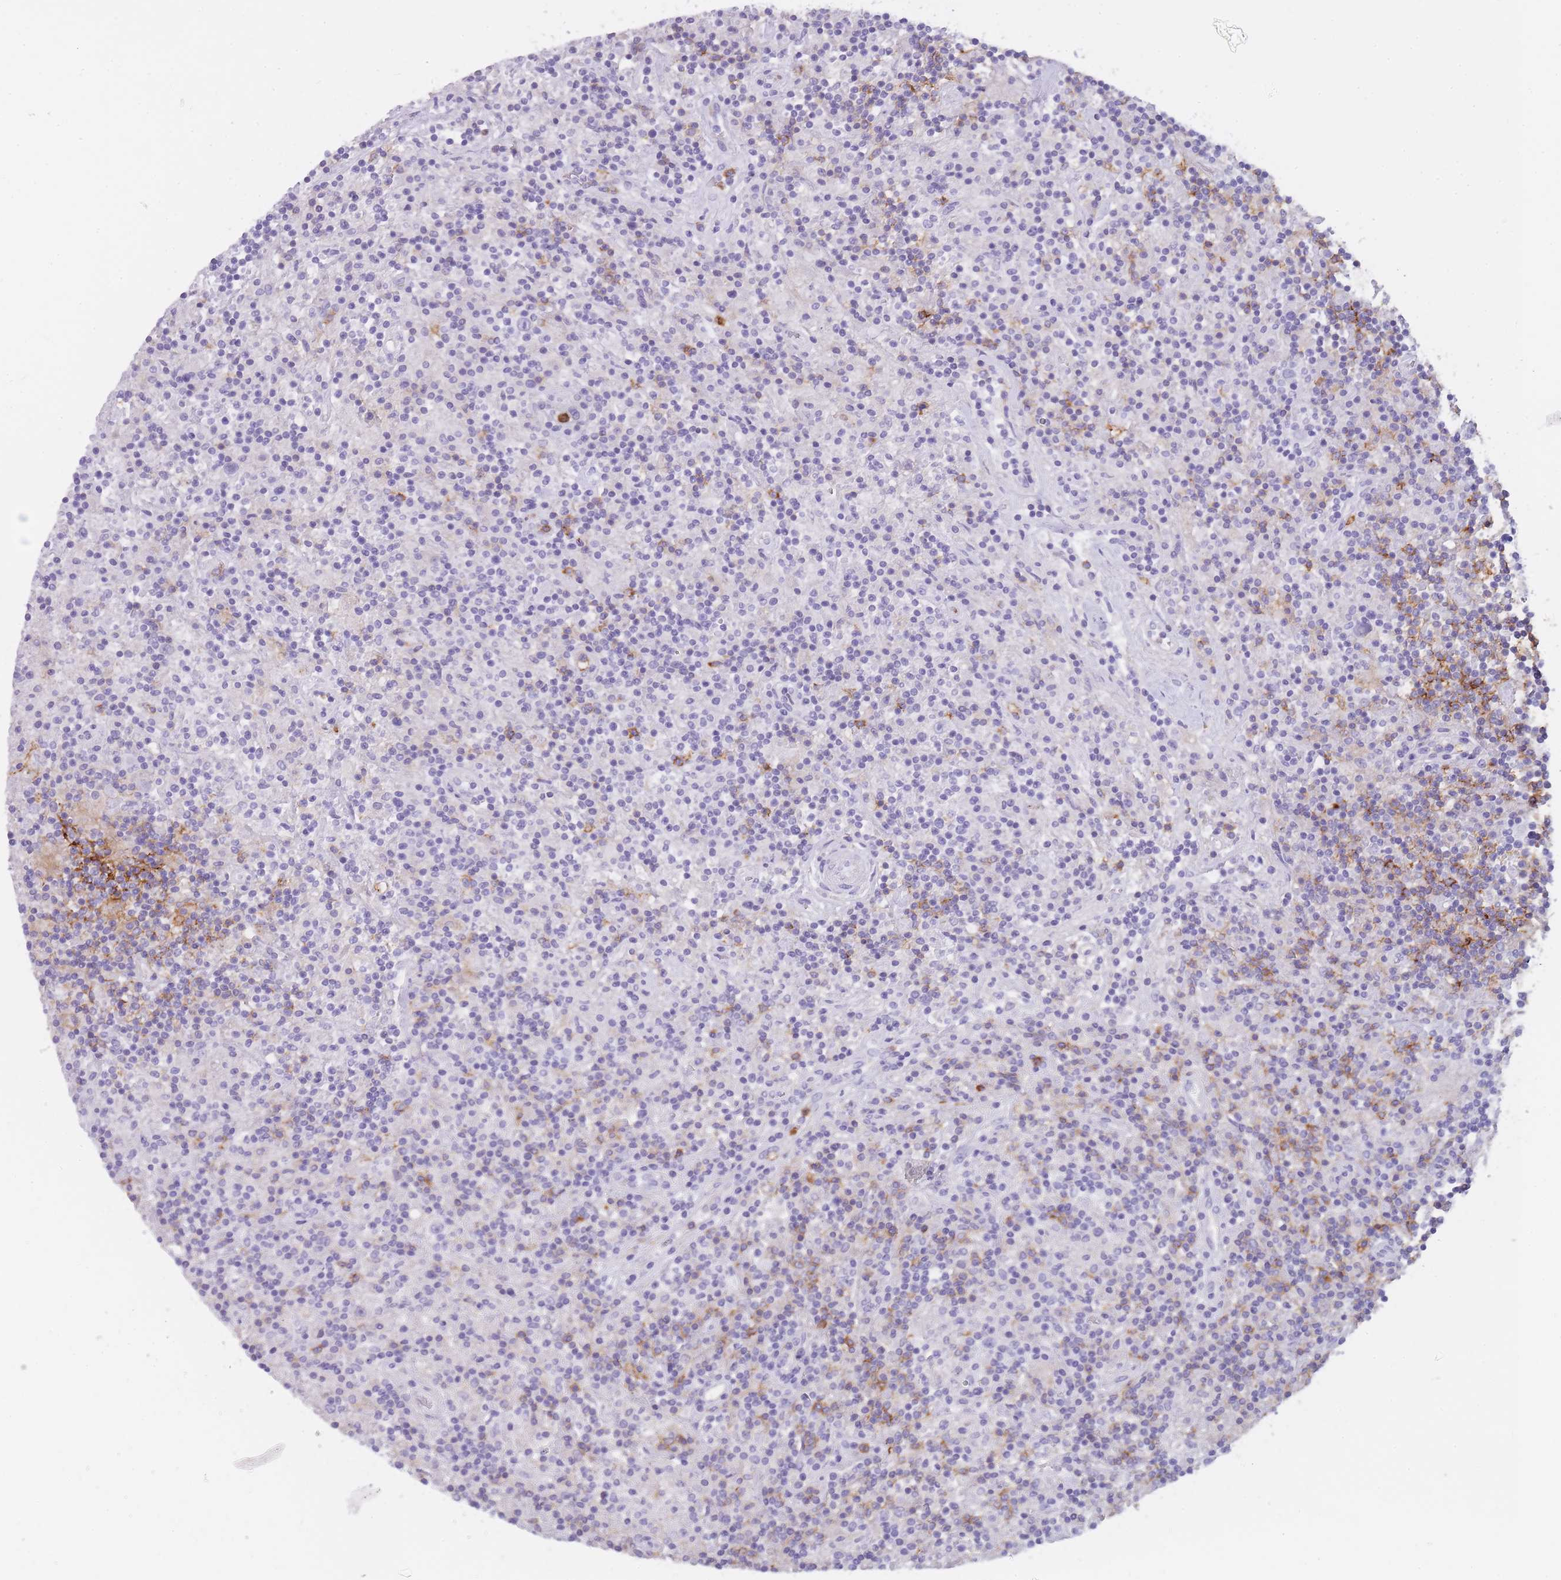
{"staining": {"intensity": "negative", "quantity": "none", "location": "none"}, "tissue": "lymphoma", "cell_type": "Tumor cells", "image_type": "cancer", "snomed": [{"axis": "morphology", "description": "Hodgkin's disease, NOS"}, {"axis": "topography", "description": "Lymph node"}], "caption": "Immunohistochemistry (IHC) histopathology image of human Hodgkin's disease stained for a protein (brown), which displays no positivity in tumor cells.", "gene": "CR1L", "patient": {"sex": "male", "age": 70}}